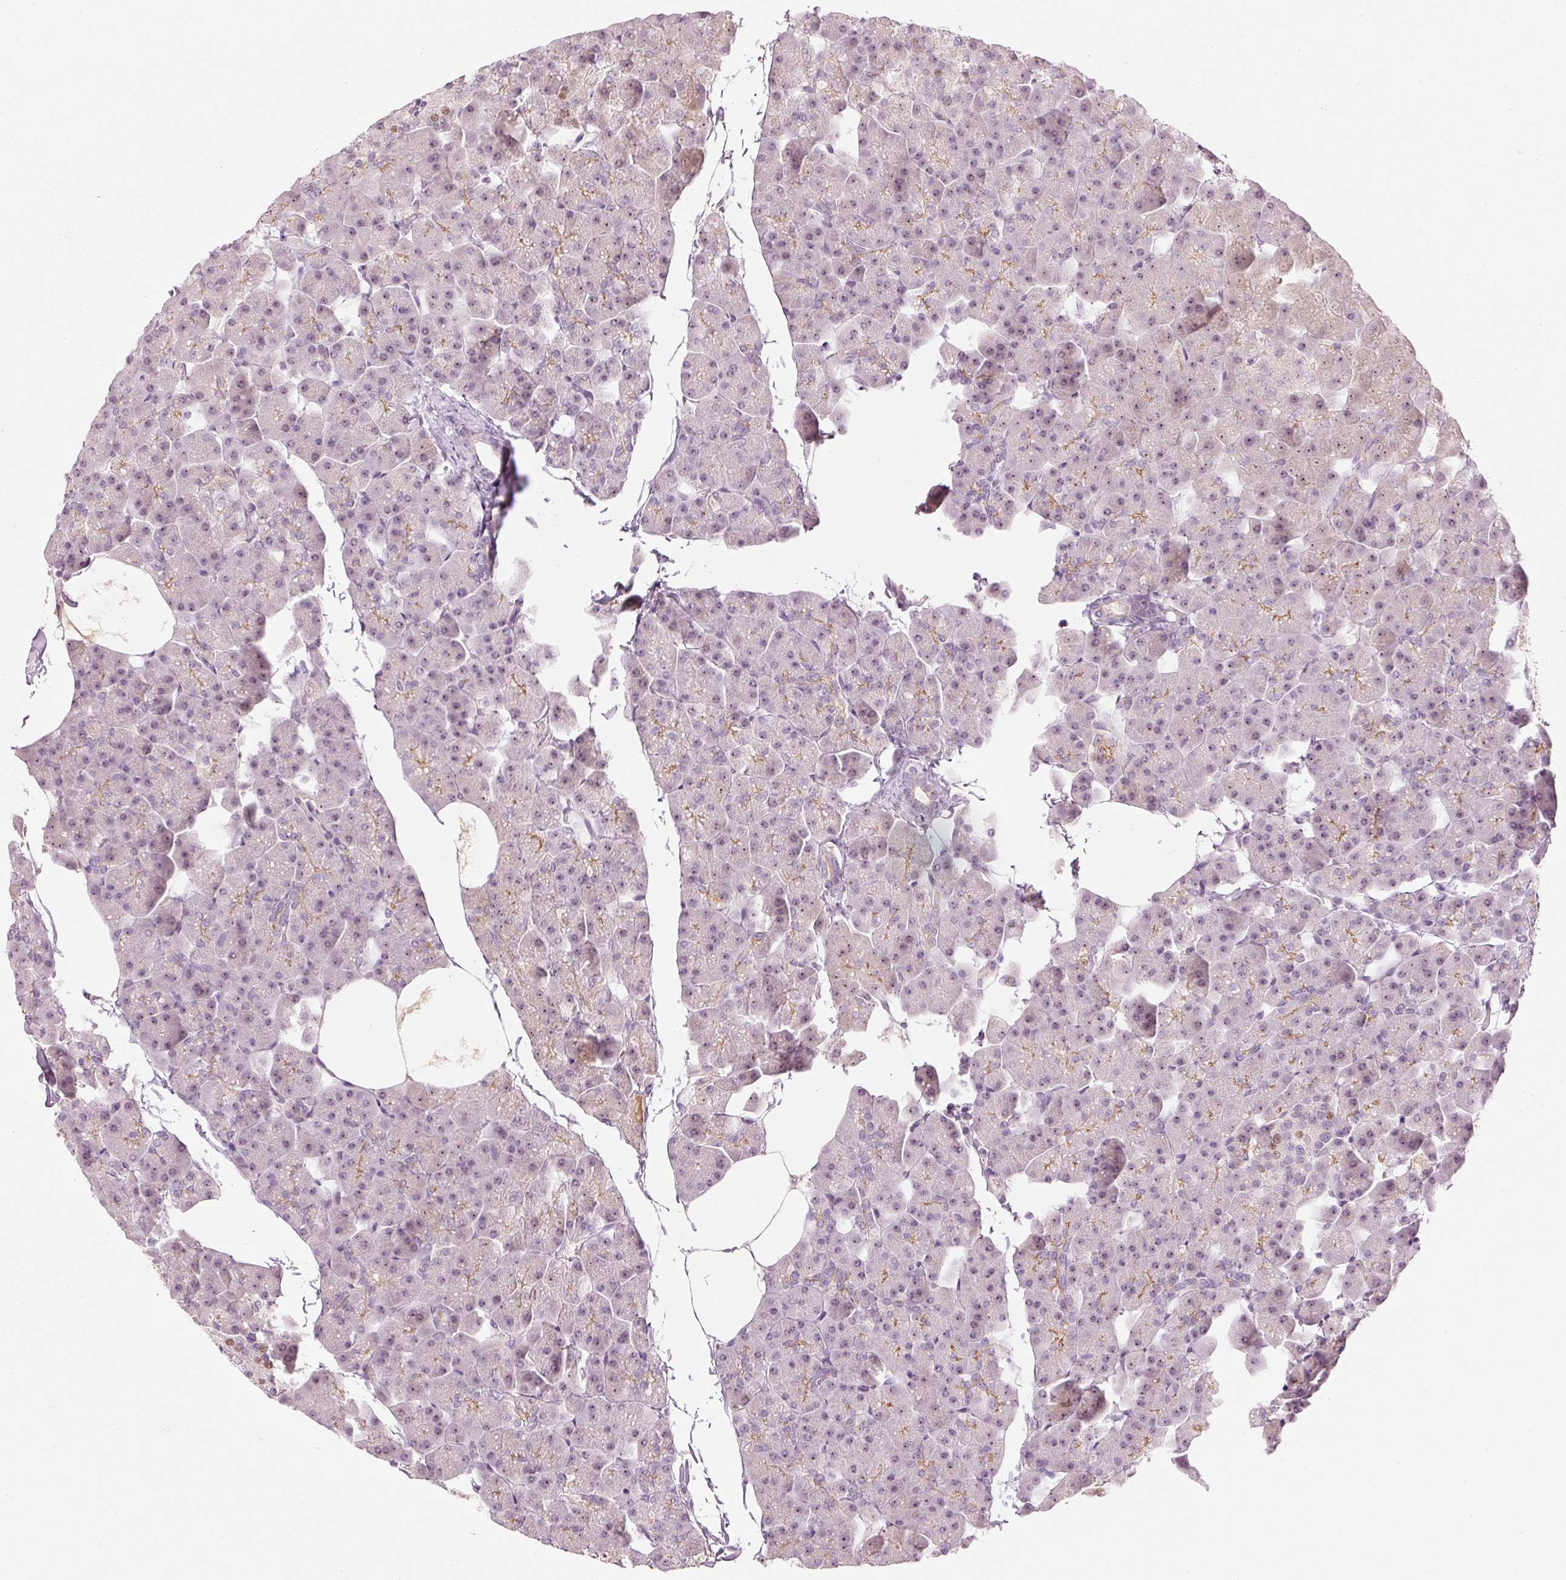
{"staining": {"intensity": "weak", "quantity": "<25%", "location": "cytoplasmic/membranous,nuclear"}, "tissue": "pancreas", "cell_type": "Exocrine glandular cells", "image_type": "normal", "snomed": [{"axis": "morphology", "description": "Normal tissue, NOS"}, {"axis": "topography", "description": "Pancreas"}], "caption": "DAB immunohistochemical staining of unremarkable pancreas exhibits no significant positivity in exocrine glandular cells.", "gene": "VCAM1", "patient": {"sex": "male", "age": 35}}